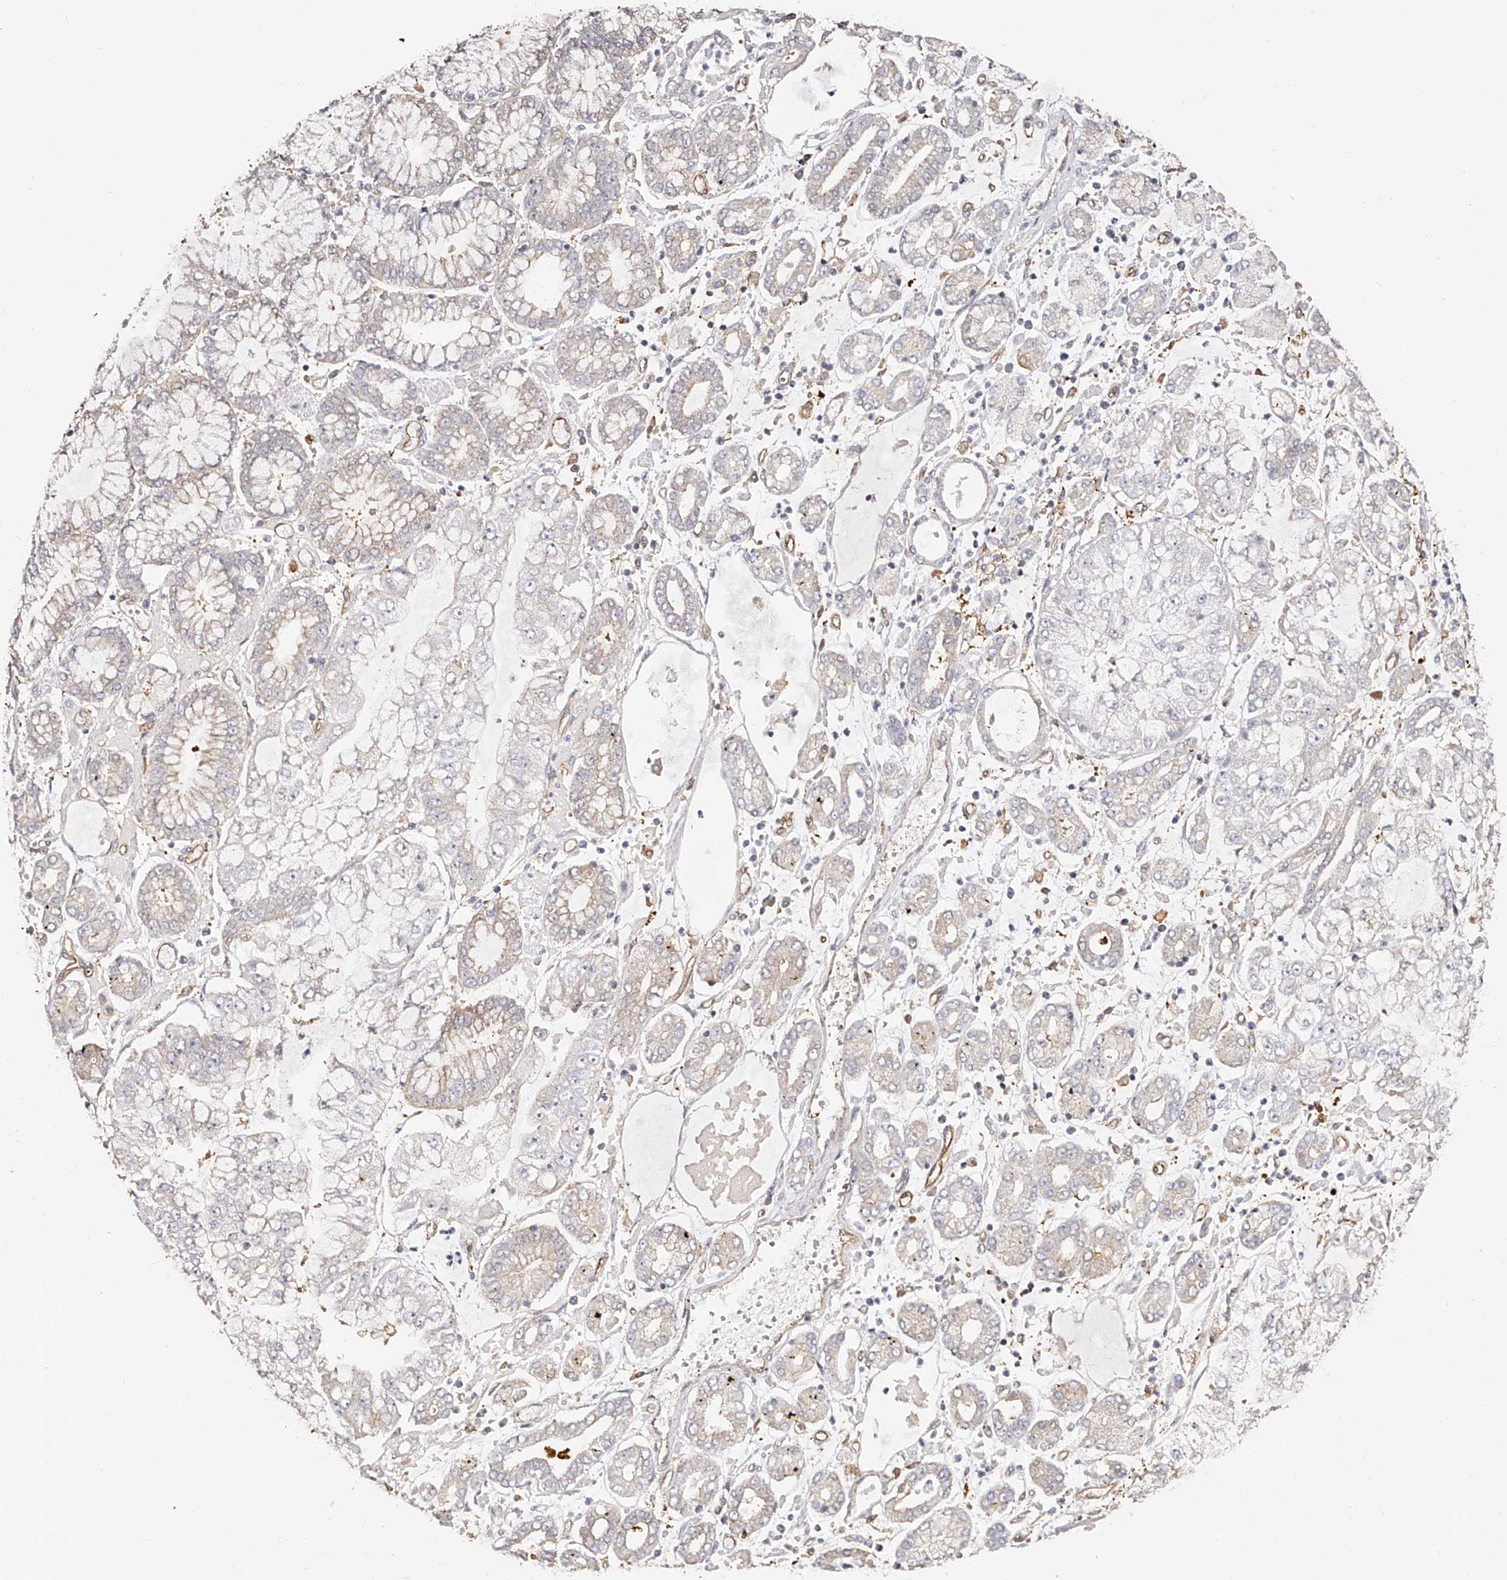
{"staining": {"intensity": "weak", "quantity": "<25%", "location": "cytoplasmic/membranous"}, "tissue": "stomach cancer", "cell_type": "Tumor cells", "image_type": "cancer", "snomed": [{"axis": "morphology", "description": "Adenocarcinoma, NOS"}, {"axis": "topography", "description": "Stomach"}], "caption": "Stomach adenocarcinoma was stained to show a protein in brown. There is no significant staining in tumor cells.", "gene": "LAP3", "patient": {"sex": "male", "age": 76}}